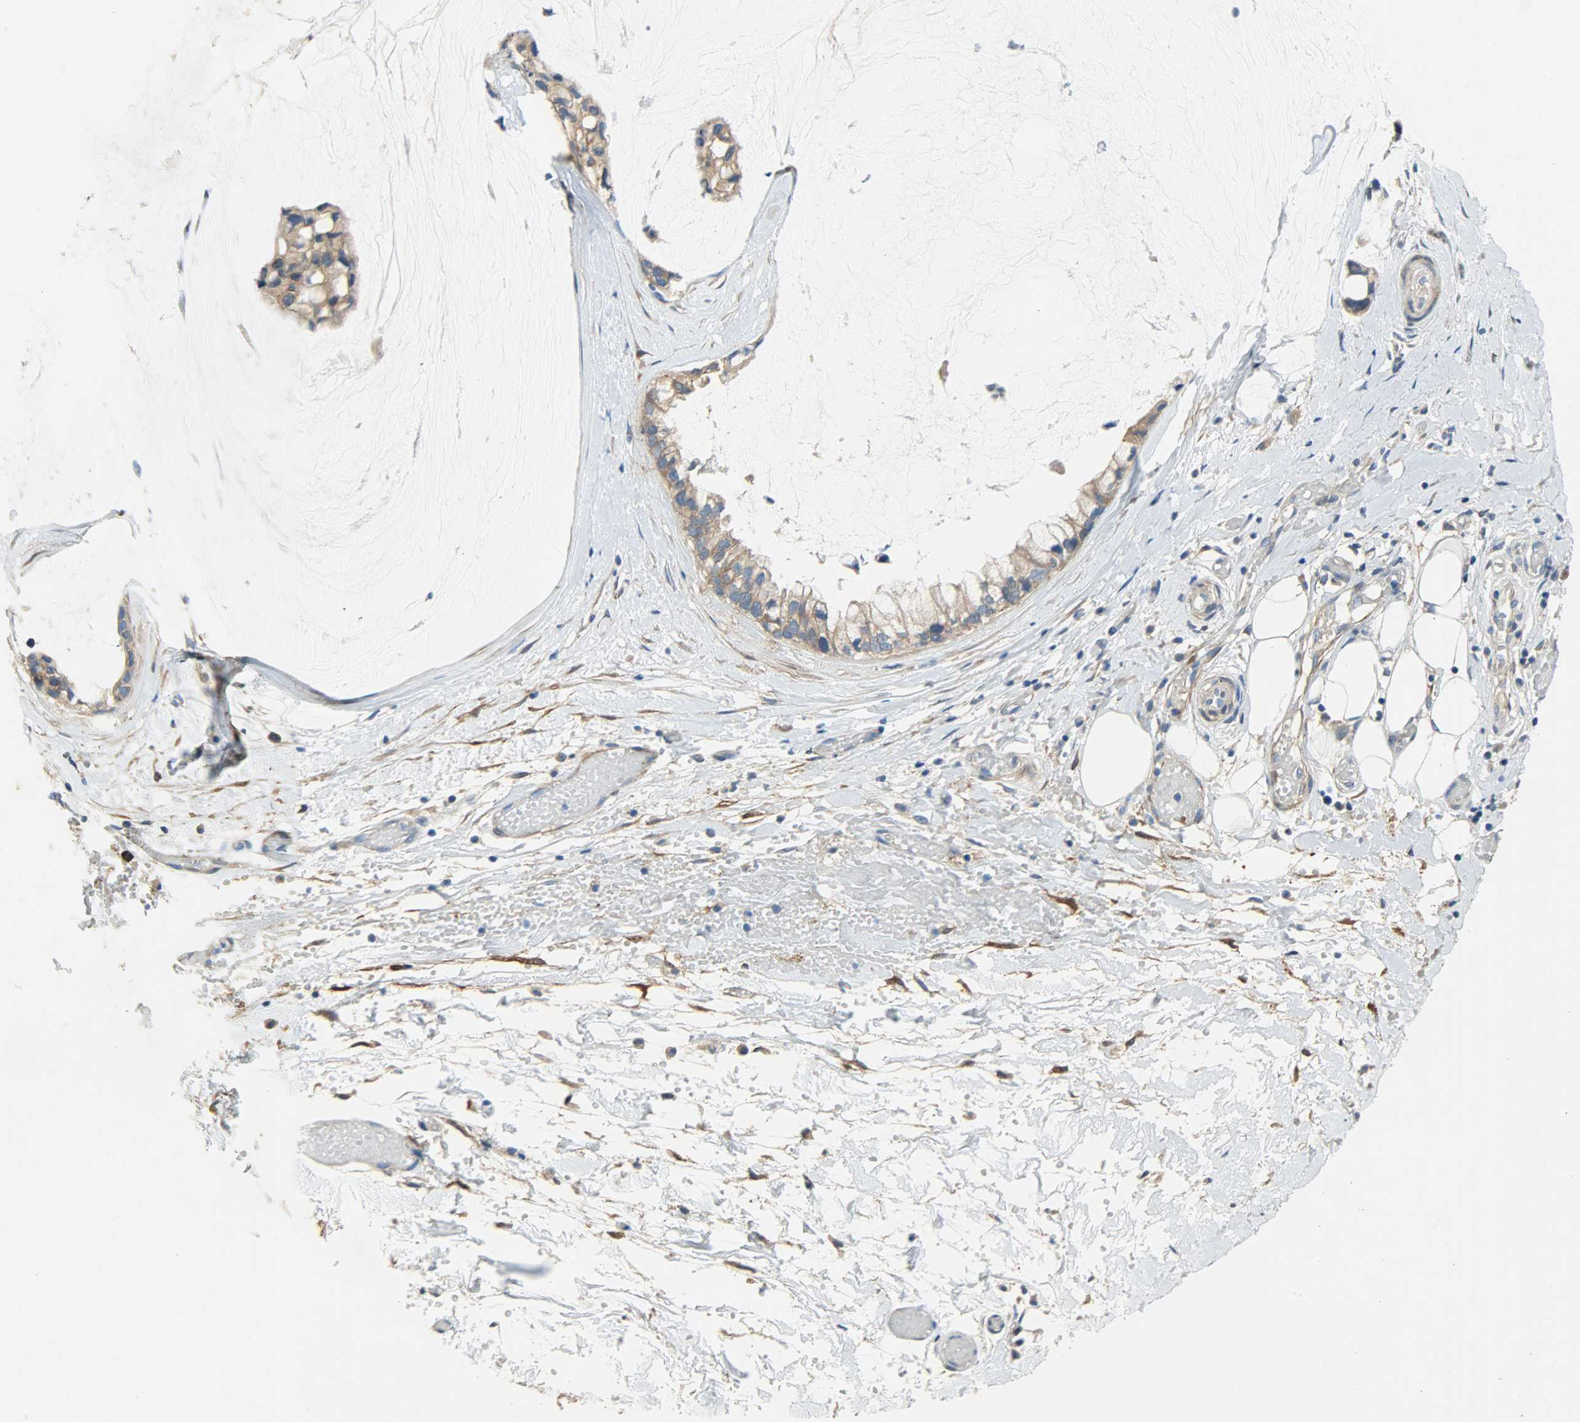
{"staining": {"intensity": "moderate", "quantity": ">75%", "location": "cytoplasmic/membranous"}, "tissue": "ovarian cancer", "cell_type": "Tumor cells", "image_type": "cancer", "snomed": [{"axis": "morphology", "description": "Cystadenocarcinoma, mucinous, NOS"}, {"axis": "topography", "description": "Ovary"}], "caption": "Immunohistochemistry (IHC) of ovarian cancer displays medium levels of moderate cytoplasmic/membranous positivity in approximately >75% of tumor cells.", "gene": "C1orf198", "patient": {"sex": "female", "age": 39}}